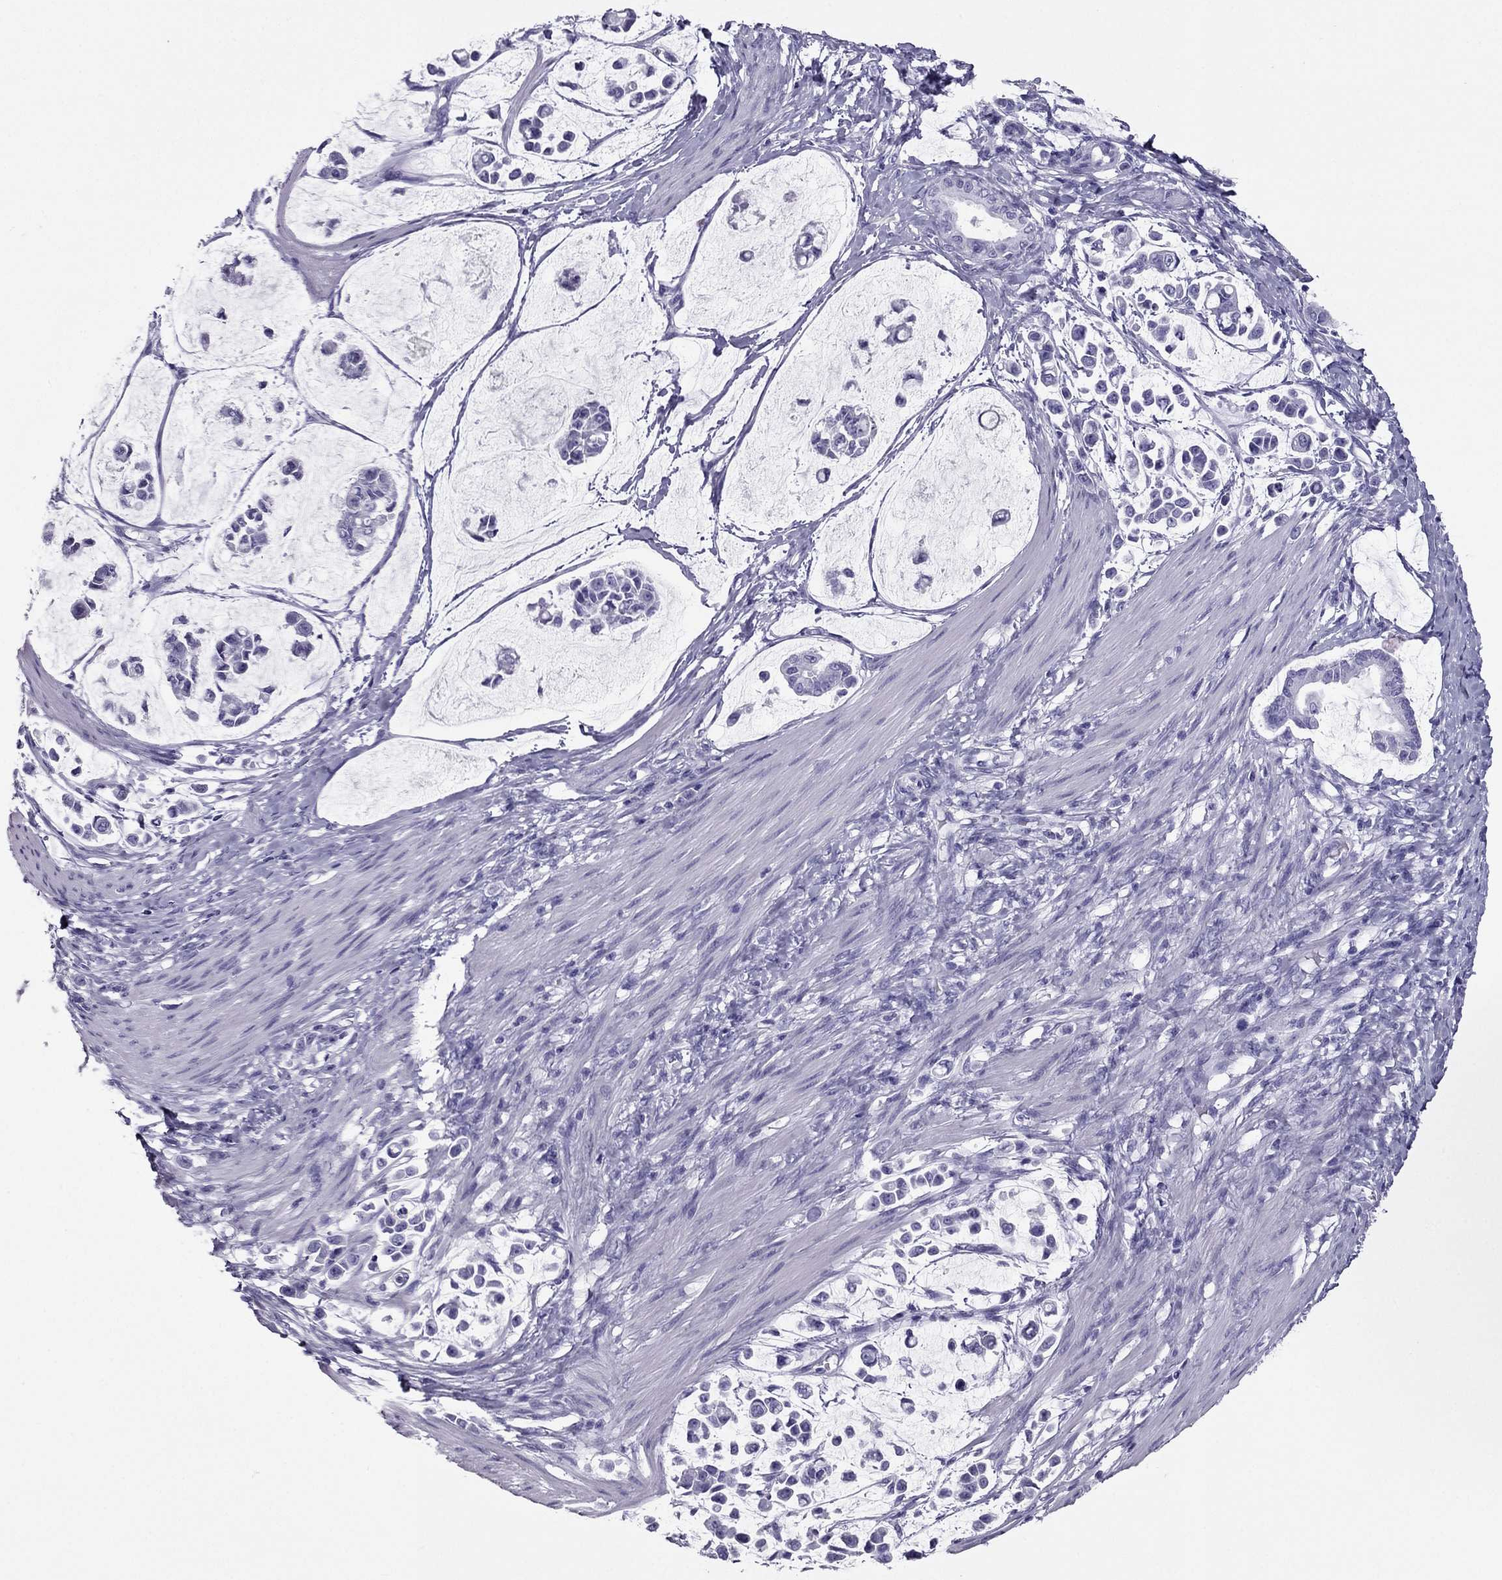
{"staining": {"intensity": "negative", "quantity": "none", "location": "none"}, "tissue": "stomach cancer", "cell_type": "Tumor cells", "image_type": "cancer", "snomed": [{"axis": "morphology", "description": "Adenocarcinoma, NOS"}, {"axis": "topography", "description": "Stomach"}], "caption": "A micrograph of human stomach cancer is negative for staining in tumor cells.", "gene": "PDE6A", "patient": {"sex": "male", "age": 82}}